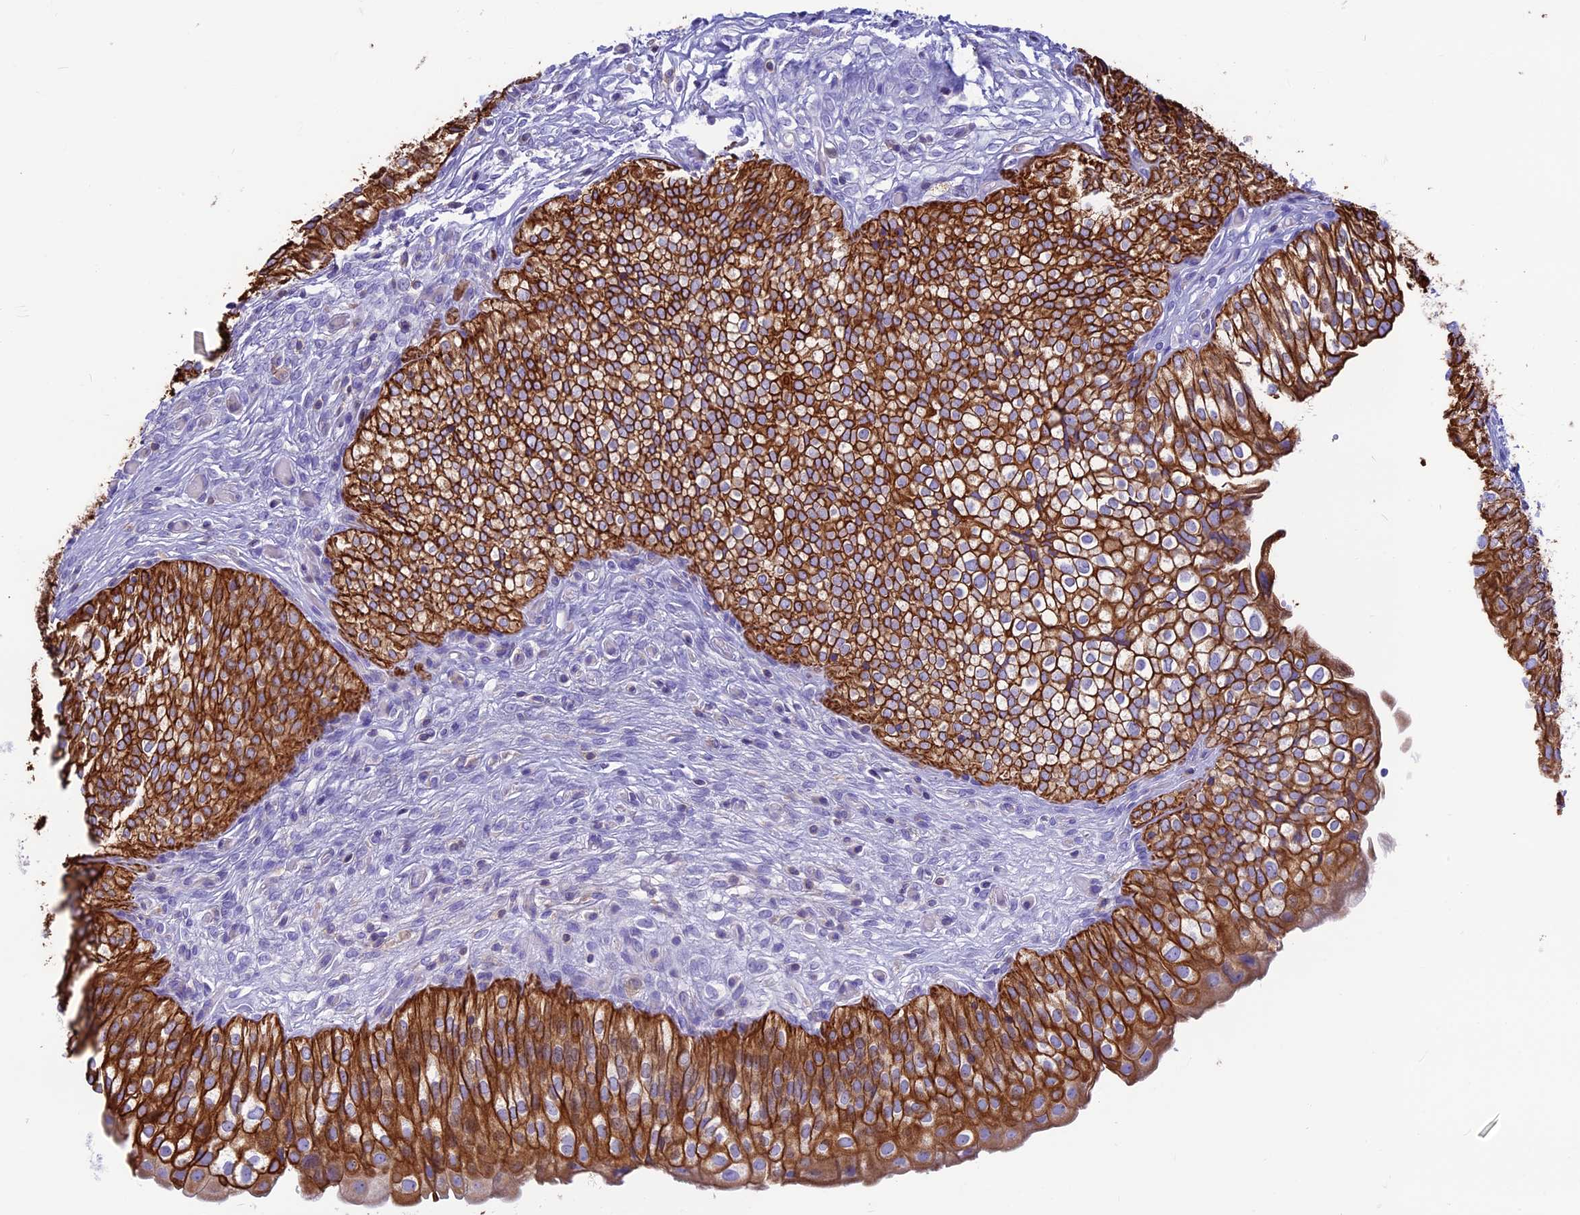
{"staining": {"intensity": "strong", "quantity": ">75%", "location": "cytoplasmic/membranous"}, "tissue": "urinary bladder", "cell_type": "Urothelial cells", "image_type": "normal", "snomed": [{"axis": "morphology", "description": "Normal tissue, NOS"}, {"axis": "topography", "description": "Urinary bladder"}], "caption": "Strong cytoplasmic/membranous staining is identified in about >75% of urothelial cells in normal urinary bladder.", "gene": "CDAN1", "patient": {"sex": "male", "age": 55}}